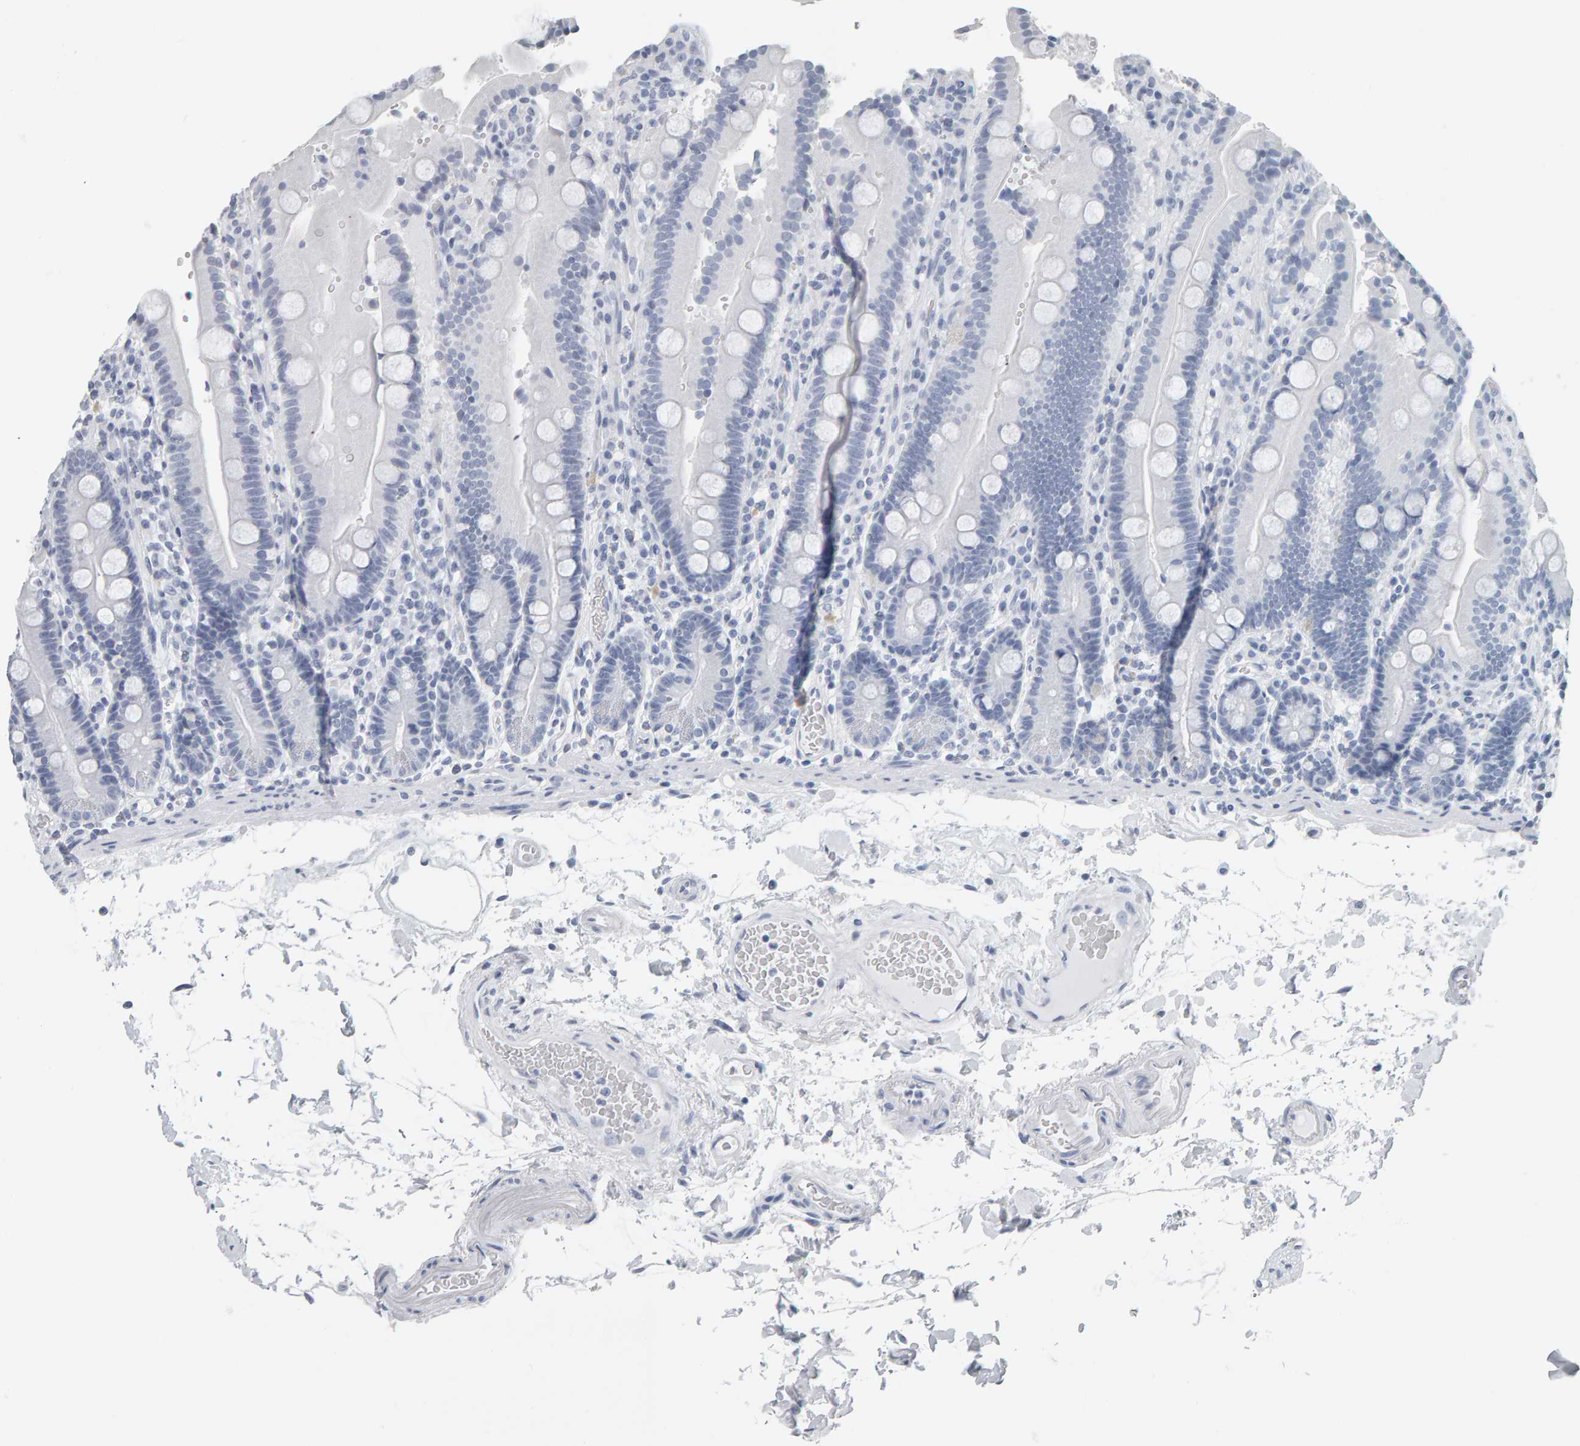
{"staining": {"intensity": "negative", "quantity": "none", "location": "none"}, "tissue": "duodenum", "cell_type": "Glandular cells", "image_type": "normal", "snomed": [{"axis": "morphology", "description": "Normal tissue, NOS"}, {"axis": "topography", "description": "Small intestine, NOS"}], "caption": "Histopathology image shows no protein expression in glandular cells of unremarkable duodenum. (DAB immunohistochemistry (IHC) with hematoxylin counter stain).", "gene": "SPACA3", "patient": {"sex": "female", "age": 71}}